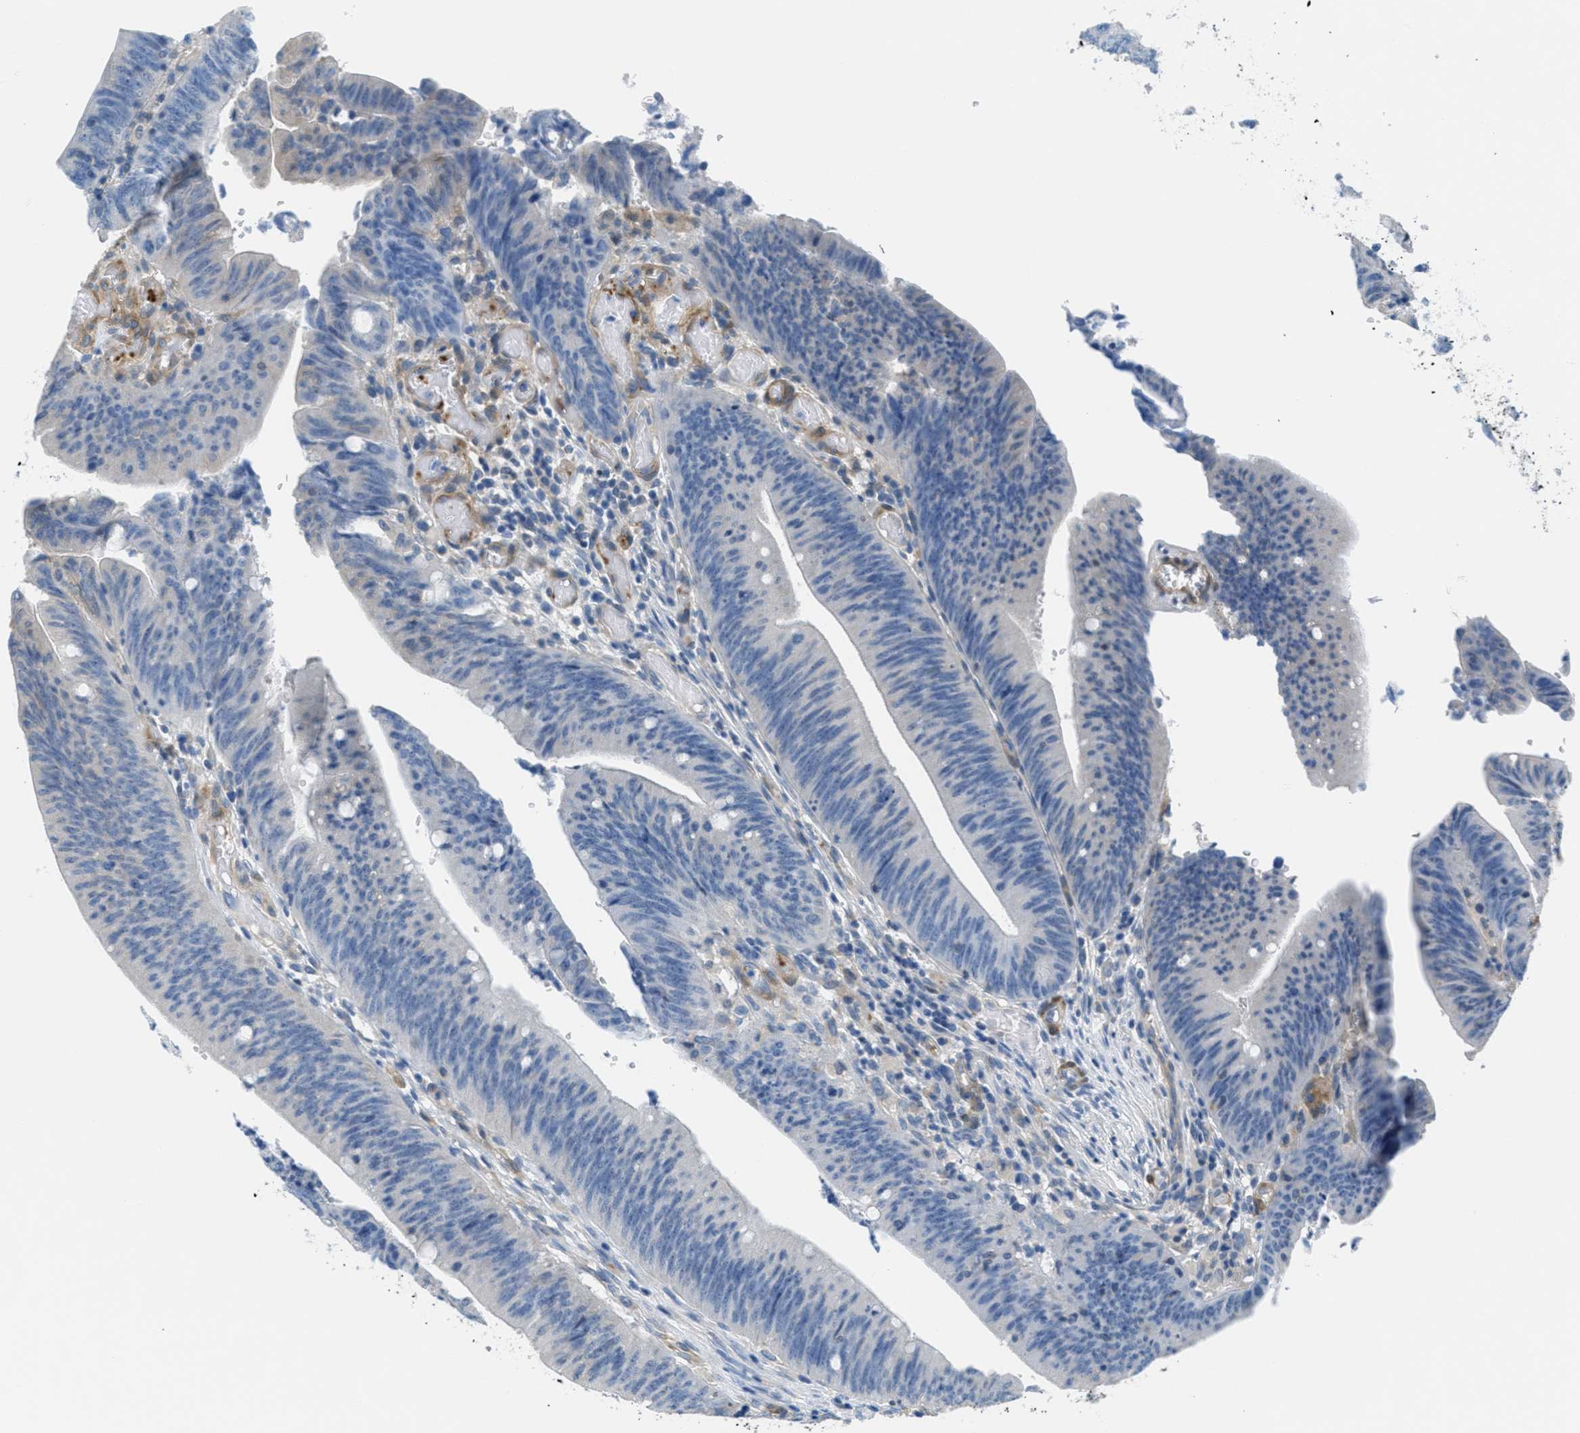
{"staining": {"intensity": "negative", "quantity": "none", "location": "none"}, "tissue": "colorectal cancer", "cell_type": "Tumor cells", "image_type": "cancer", "snomed": [{"axis": "morphology", "description": "Normal tissue, NOS"}, {"axis": "morphology", "description": "Adenocarcinoma, NOS"}, {"axis": "topography", "description": "Rectum"}], "caption": "The photomicrograph exhibits no significant positivity in tumor cells of colorectal cancer (adenocarcinoma).", "gene": "MAPRE2", "patient": {"sex": "female", "age": 66}}